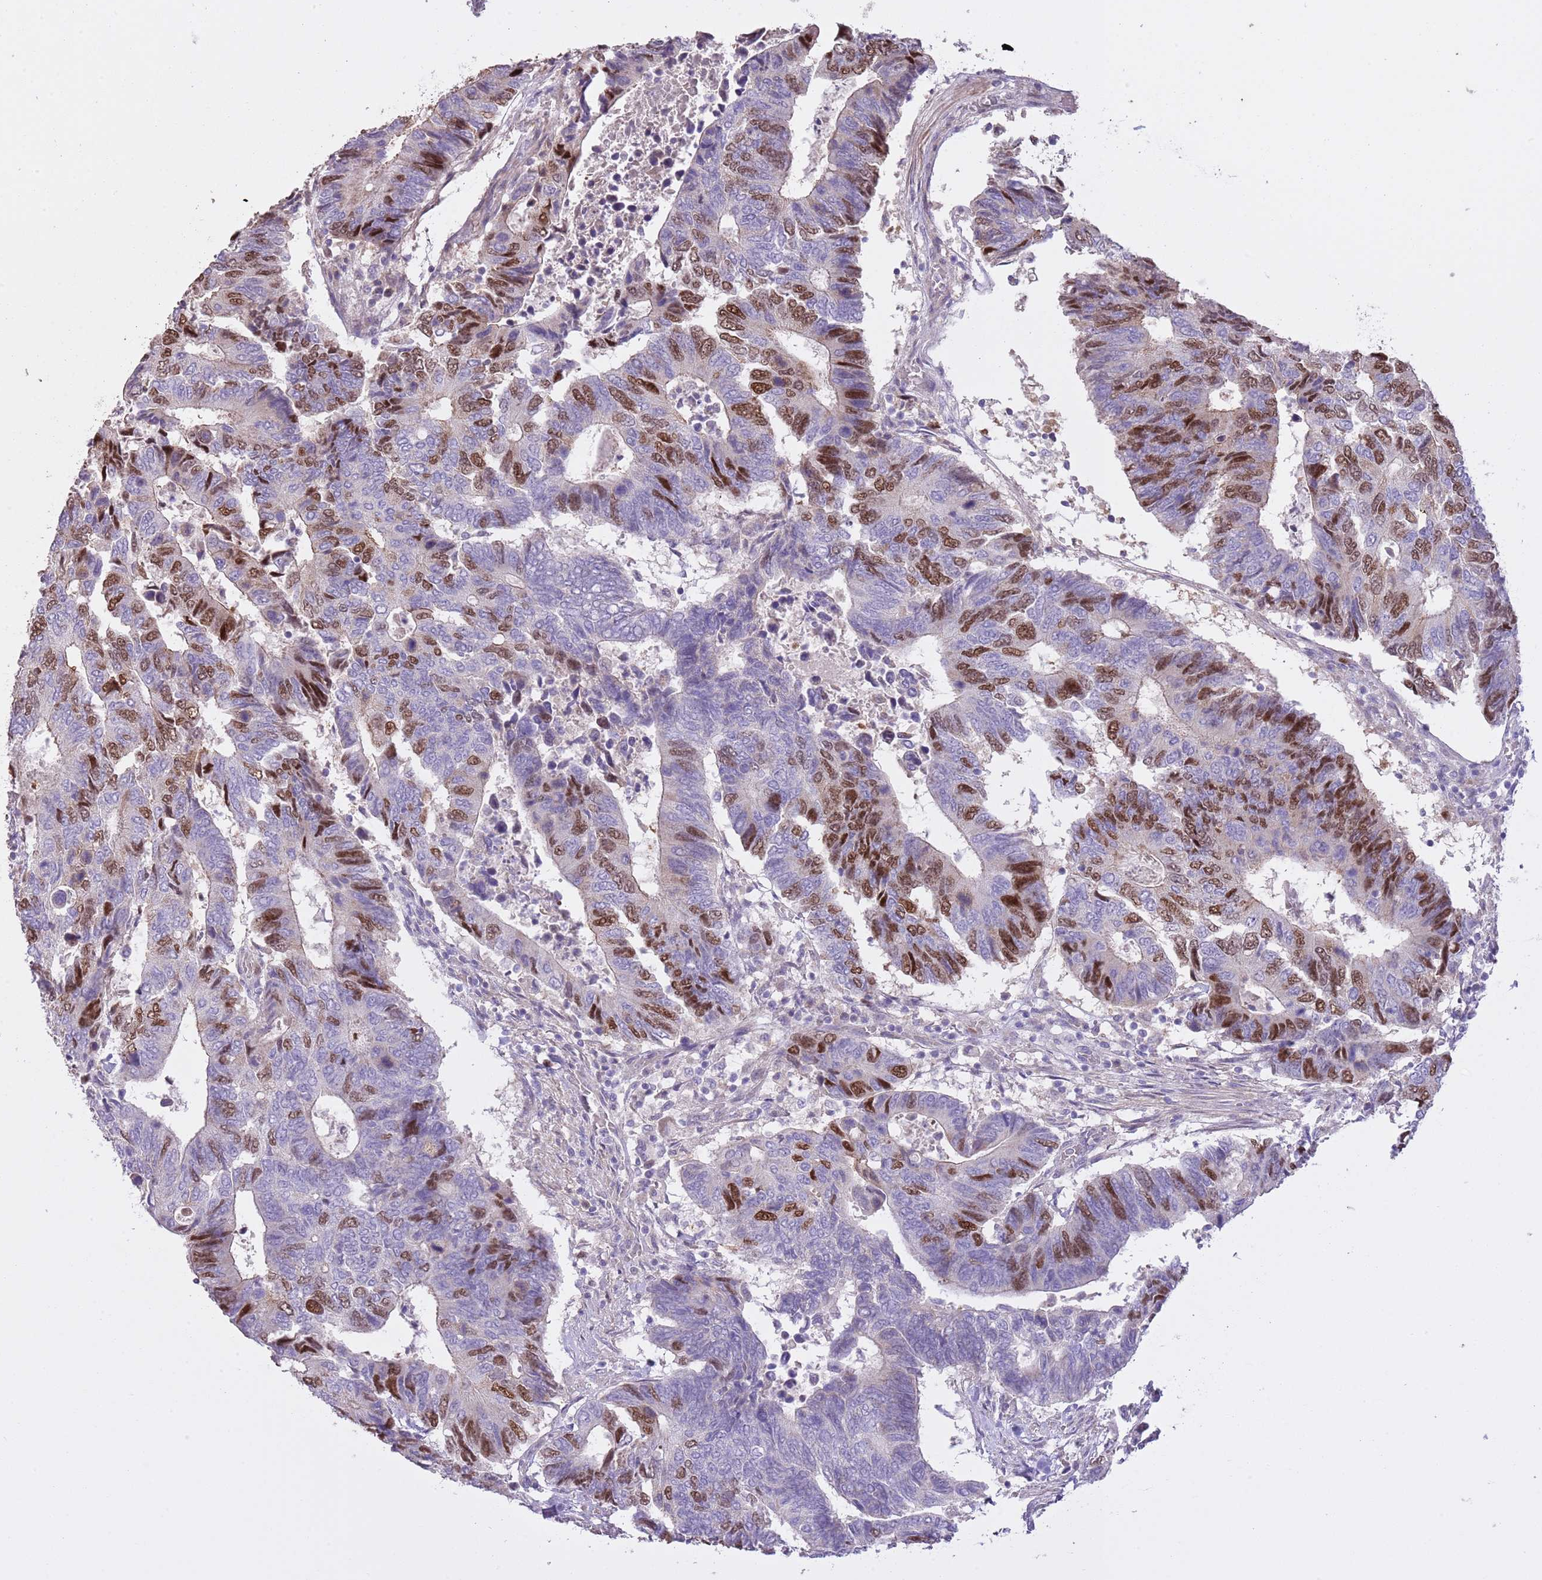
{"staining": {"intensity": "moderate", "quantity": "25%-75%", "location": "nuclear"}, "tissue": "colorectal cancer", "cell_type": "Tumor cells", "image_type": "cancer", "snomed": [{"axis": "morphology", "description": "Adenocarcinoma, NOS"}, {"axis": "topography", "description": "Colon"}], "caption": "DAB immunohistochemical staining of human colorectal cancer shows moderate nuclear protein expression in about 25%-75% of tumor cells. (brown staining indicates protein expression, while blue staining denotes nuclei).", "gene": "GMNN", "patient": {"sex": "male", "age": 87}}